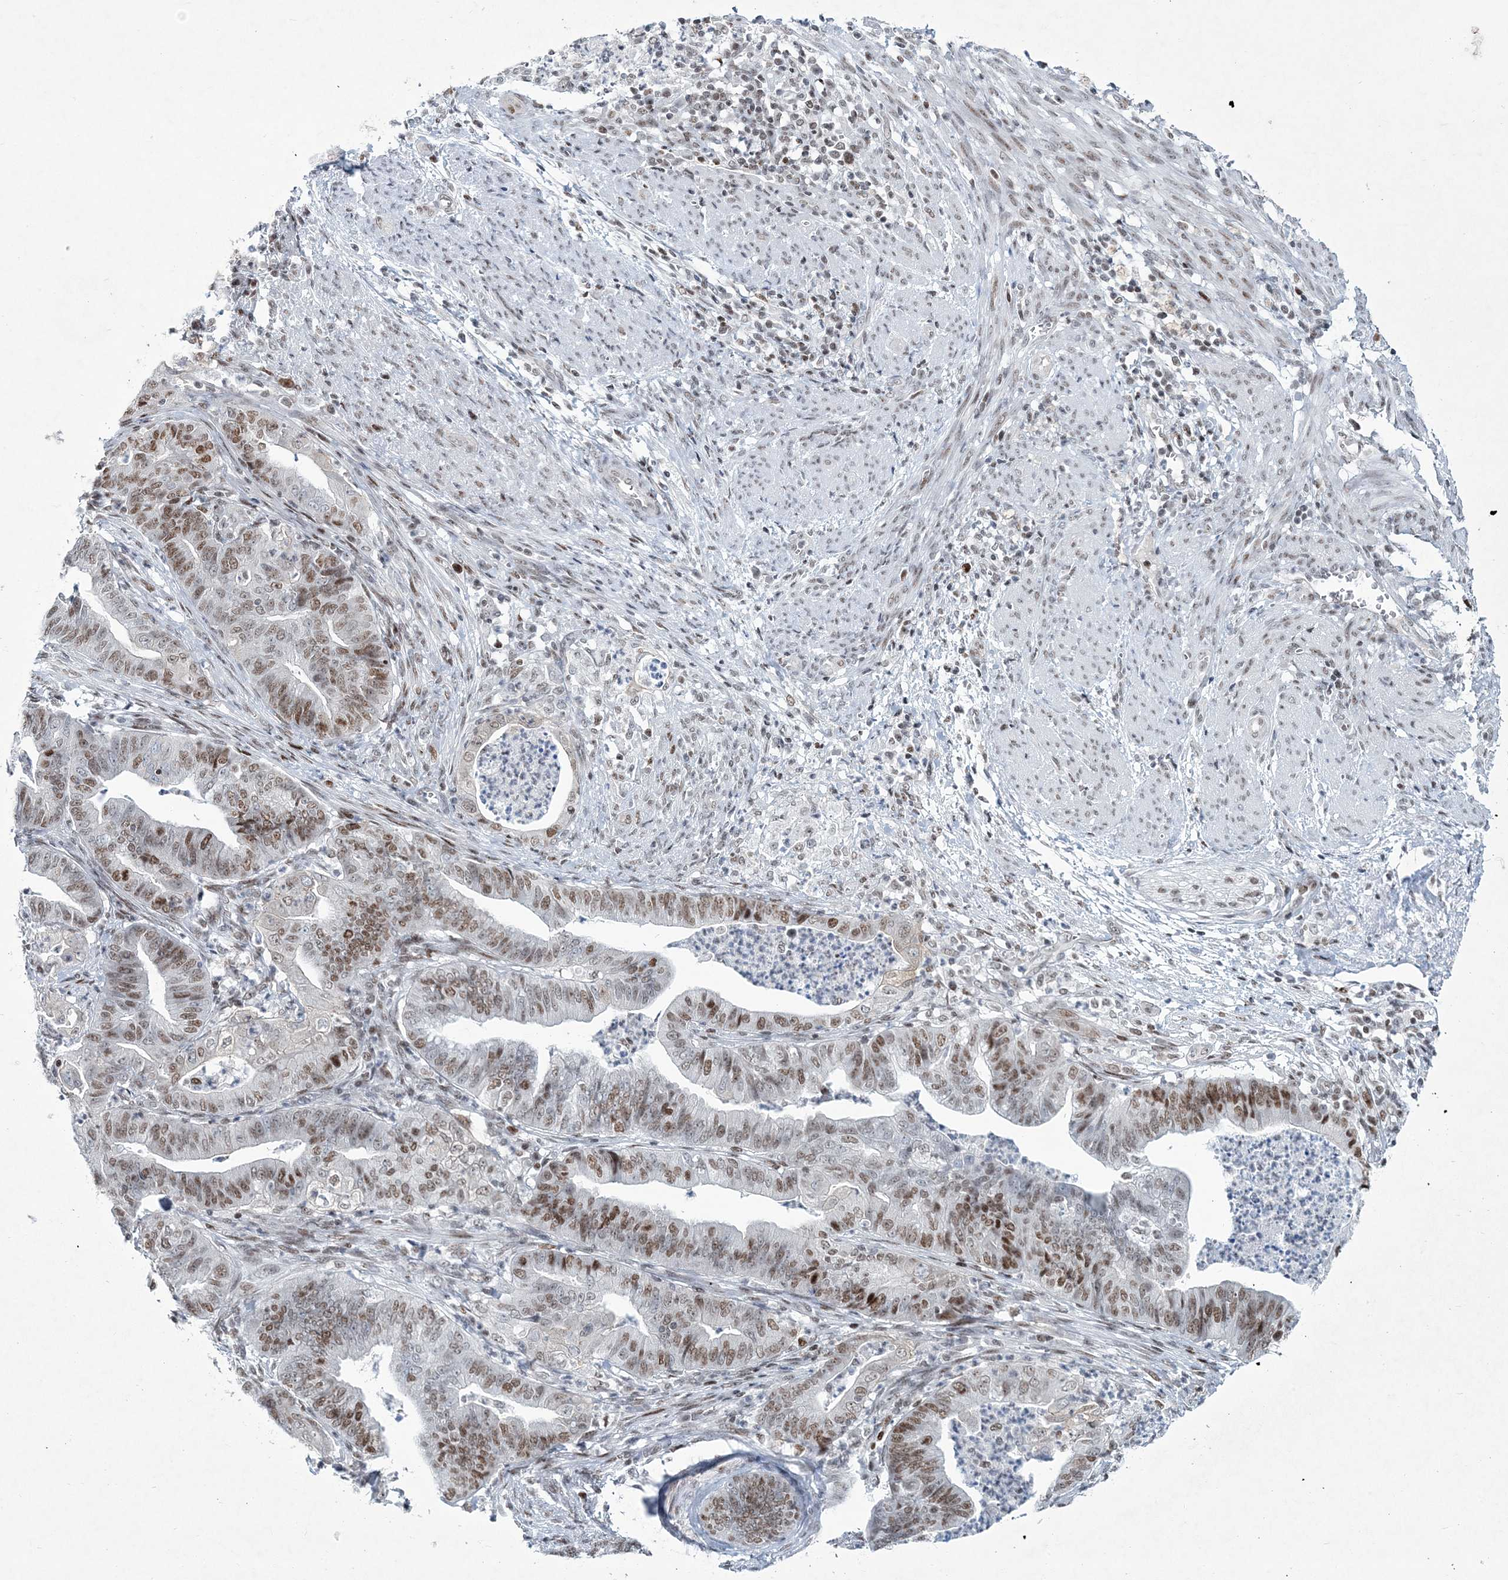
{"staining": {"intensity": "moderate", "quantity": ">75%", "location": "nuclear"}, "tissue": "endometrial cancer", "cell_type": "Tumor cells", "image_type": "cancer", "snomed": [{"axis": "morphology", "description": "Polyp, NOS"}, {"axis": "morphology", "description": "Adenocarcinoma, NOS"}, {"axis": "morphology", "description": "Adenoma, NOS"}, {"axis": "topography", "description": "Endometrium"}], "caption": "A micrograph of human adenocarcinoma (endometrial) stained for a protein shows moderate nuclear brown staining in tumor cells. The staining is performed using DAB brown chromogen to label protein expression. The nuclei are counter-stained blue using hematoxylin.", "gene": "LRRFIP2", "patient": {"sex": "female", "age": 79}}